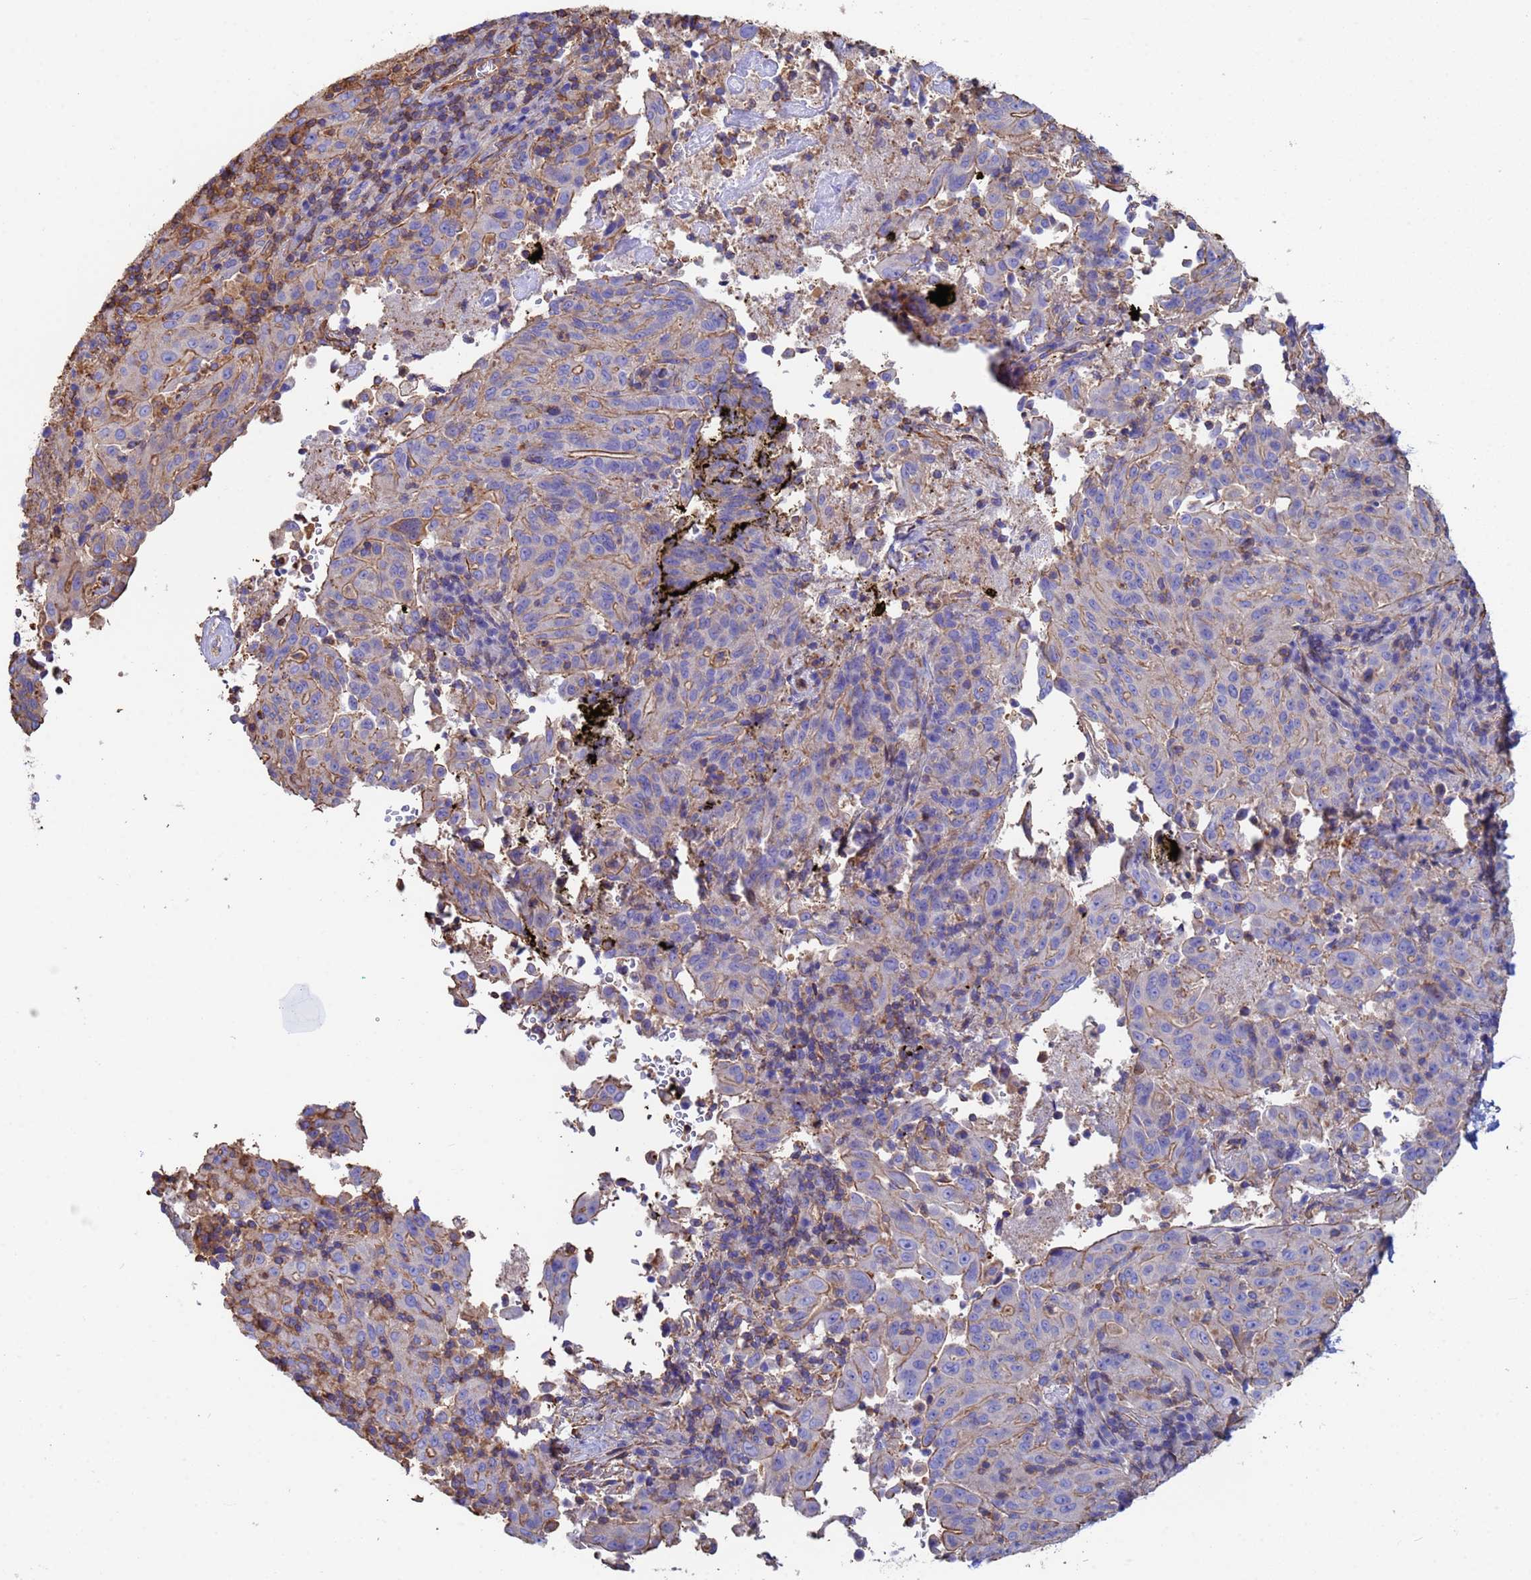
{"staining": {"intensity": "weak", "quantity": "25%-75%", "location": "cytoplasmic/membranous"}, "tissue": "pancreatic cancer", "cell_type": "Tumor cells", "image_type": "cancer", "snomed": [{"axis": "morphology", "description": "Adenocarcinoma, NOS"}, {"axis": "topography", "description": "Pancreas"}], "caption": "Immunohistochemistry histopathology image of neoplastic tissue: human pancreatic cancer (adenocarcinoma) stained using immunohistochemistry (IHC) displays low levels of weak protein expression localized specifically in the cytoplasmic/membranous of tumor cells, appearing as a cytoplasmic/membranous brown color.", "gene": "MYL12A", "patient": {"sex": "male", "age": 63}}